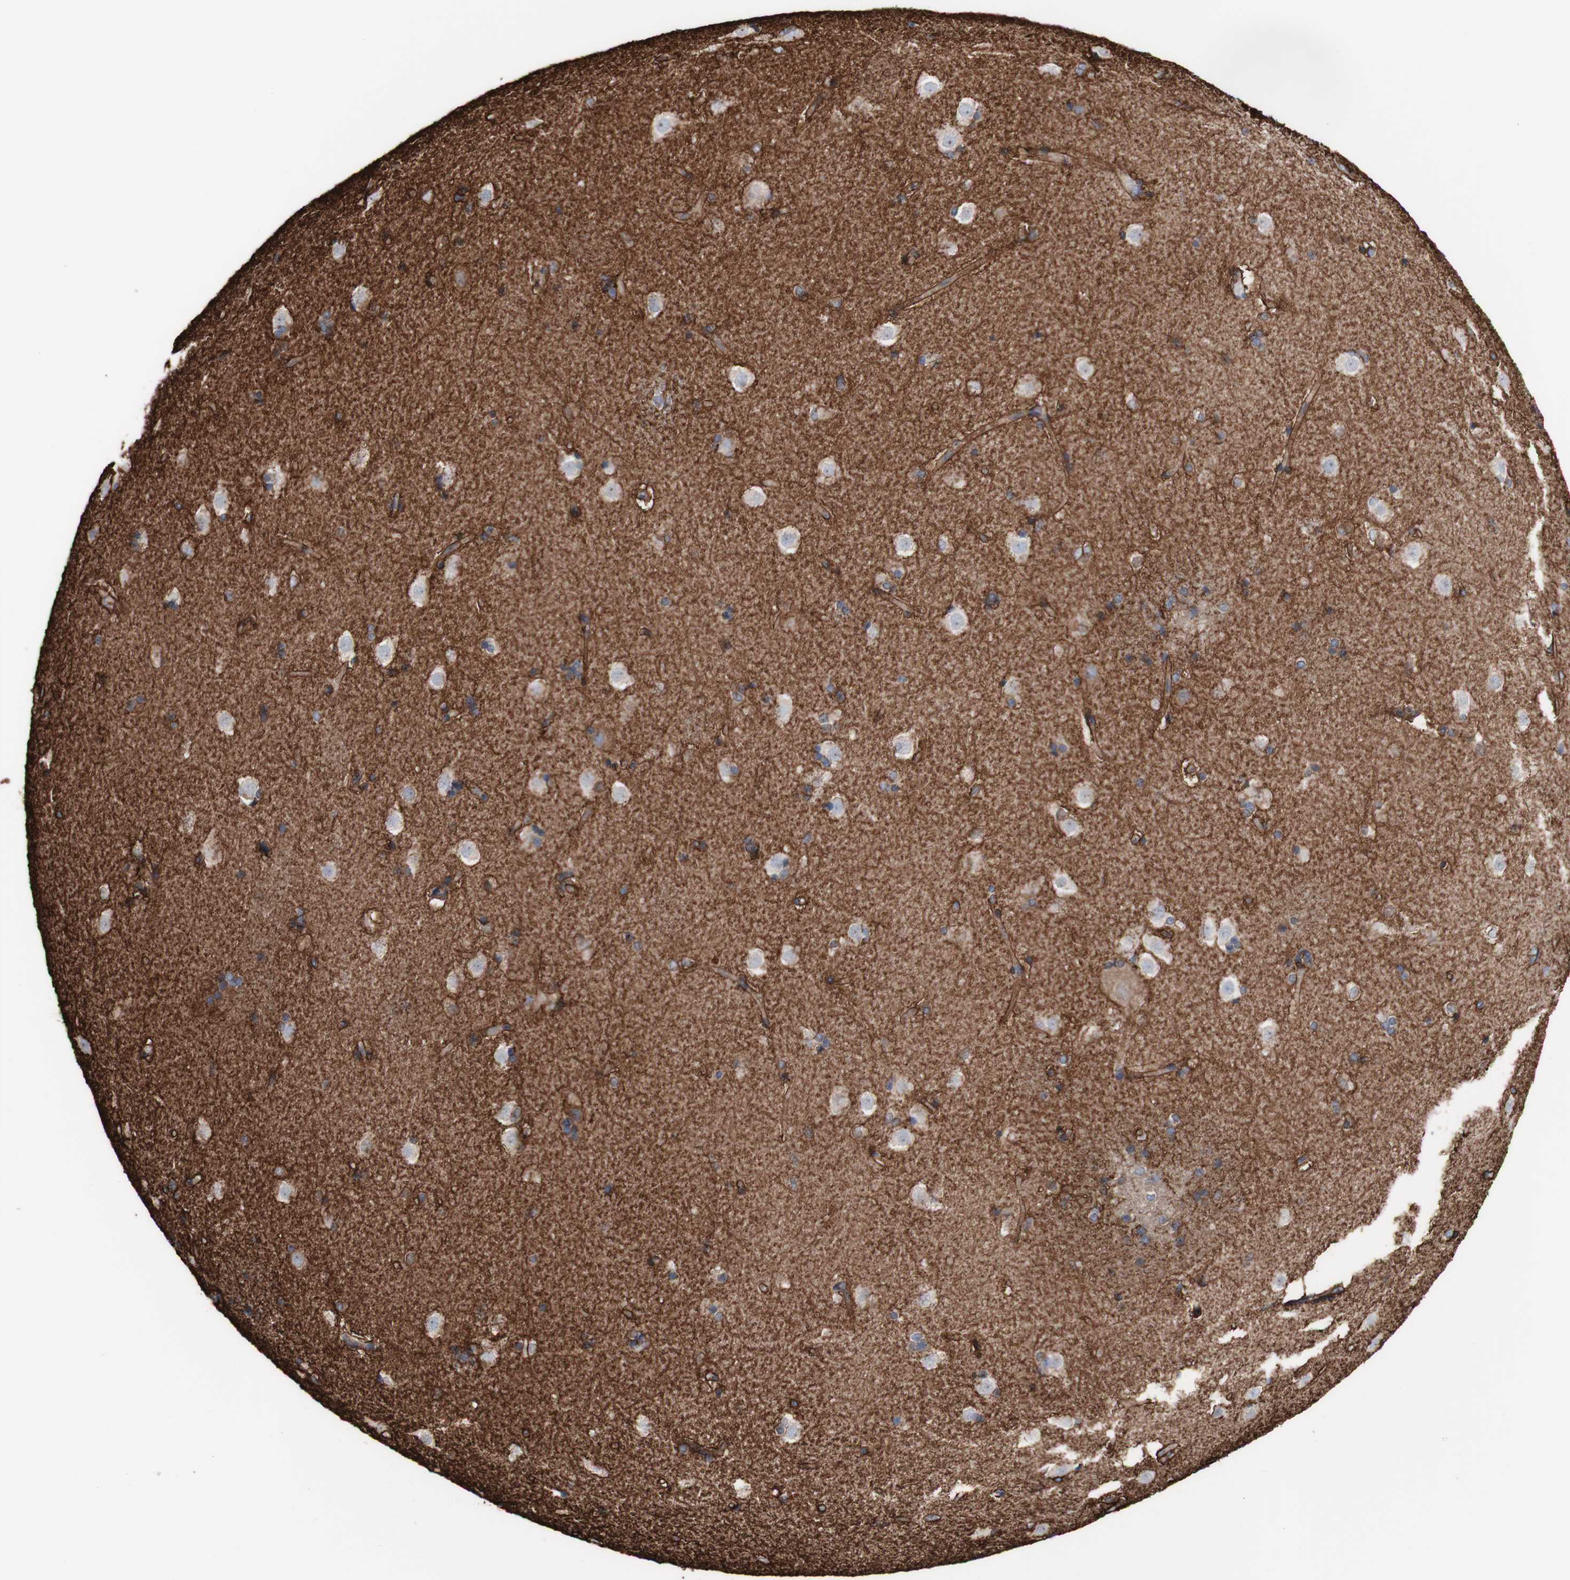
{"staining": {"intensity": "weak", "quantity": "25%-75%", "location": "cytoplasmic/membranous"}, "tissue": "caudate", "cell_type": "Glial cells", "image_type": "normal", "snomed": [{"axis": "morphology", "description": "Normal tissue, NOS"}, {"axis": "topography", "description": "Lateral ventricle wall"}], "caption": "Caudate stained for a protein (brown) exhibits weak cytoplasmic/membranous positive staining in approximately 25%-75% of glial cells.", "gene": "LRIG3", "patient": {"sex": "female", "age": 19}}